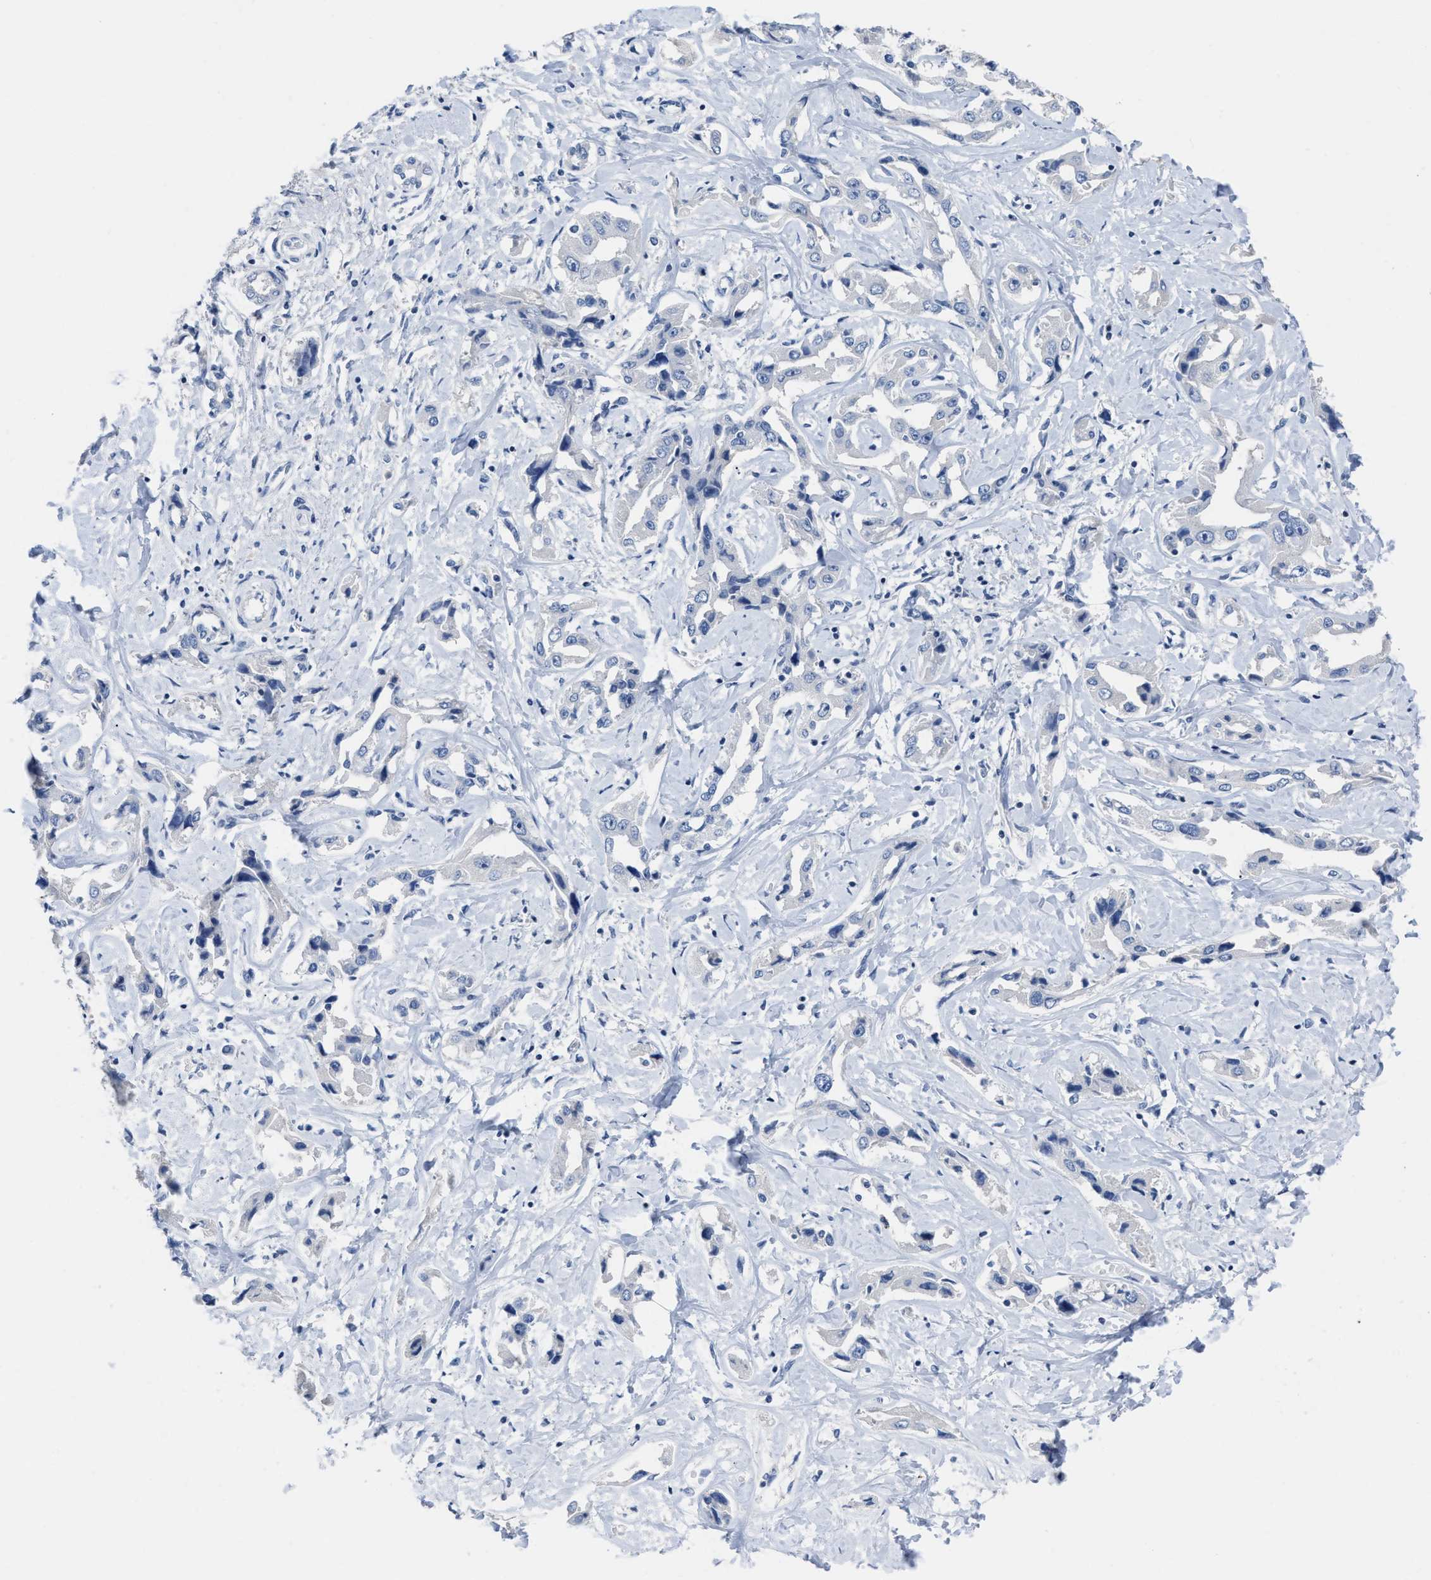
{"staining": {"intensity": "negative", "quantity": "none", "location": "none"}, "tissue": "liver cancer", "cell_type": "Tumor cells", "image_type": "cancer", "snomed": [{"axis": "morphology", "description": "Cholangiocarcinoma"}, {"axis": "topography", "description": "Liver"}], "caption": "An IHC photomicrograph of liver cancer (cholangiocarcinoma) is shown. There is no staining in tumor cells of liver cancer (cholangiocarcinoma). (Brightfield microscopy of DAB (3,3'-diaminobenzidine) IHC at high magnification).", "gene": "CEACAM5", "patient": {"sex": "male", "age": 59}}